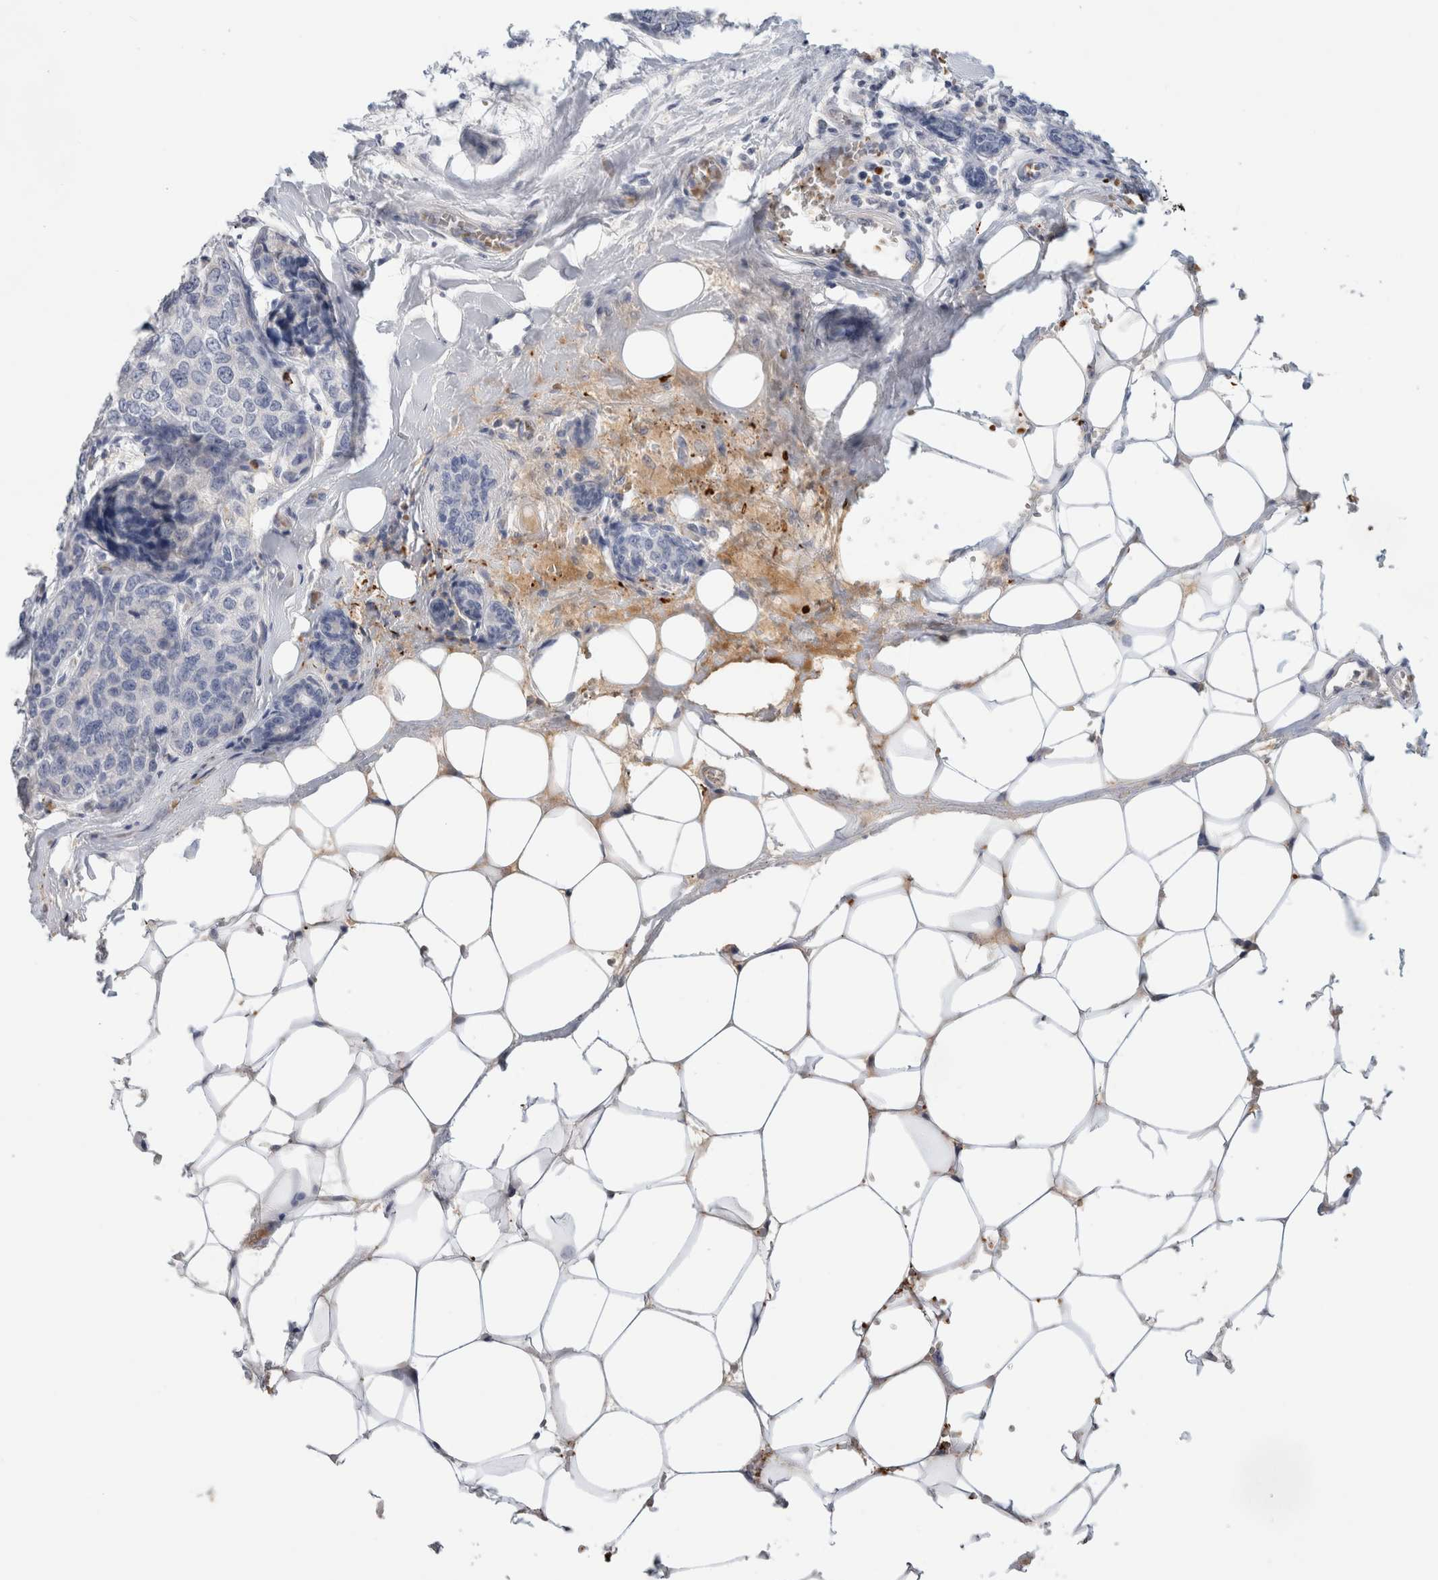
{"staining": {"intensity": "negative", "quantity": "none", "location": "none"}, "tissue": "breast cancer", "cell_type": "Tumor cells", "image_type": "cancer", "snomed": [{"axis": "morphology", "description": "Normal tissue, NOS"}, {"axis": "morphology", "description": "Duct carcinoma"}, {"axis": "topography", "description": "Breast"}], "caption": "This is an immunohistochemistry histopathology image of breast cancer (infiltrating ductal carcinoma). There is no expression in tumor cells.", "gene": "CA1", "patient": {"sex": "female", "age": 43}}